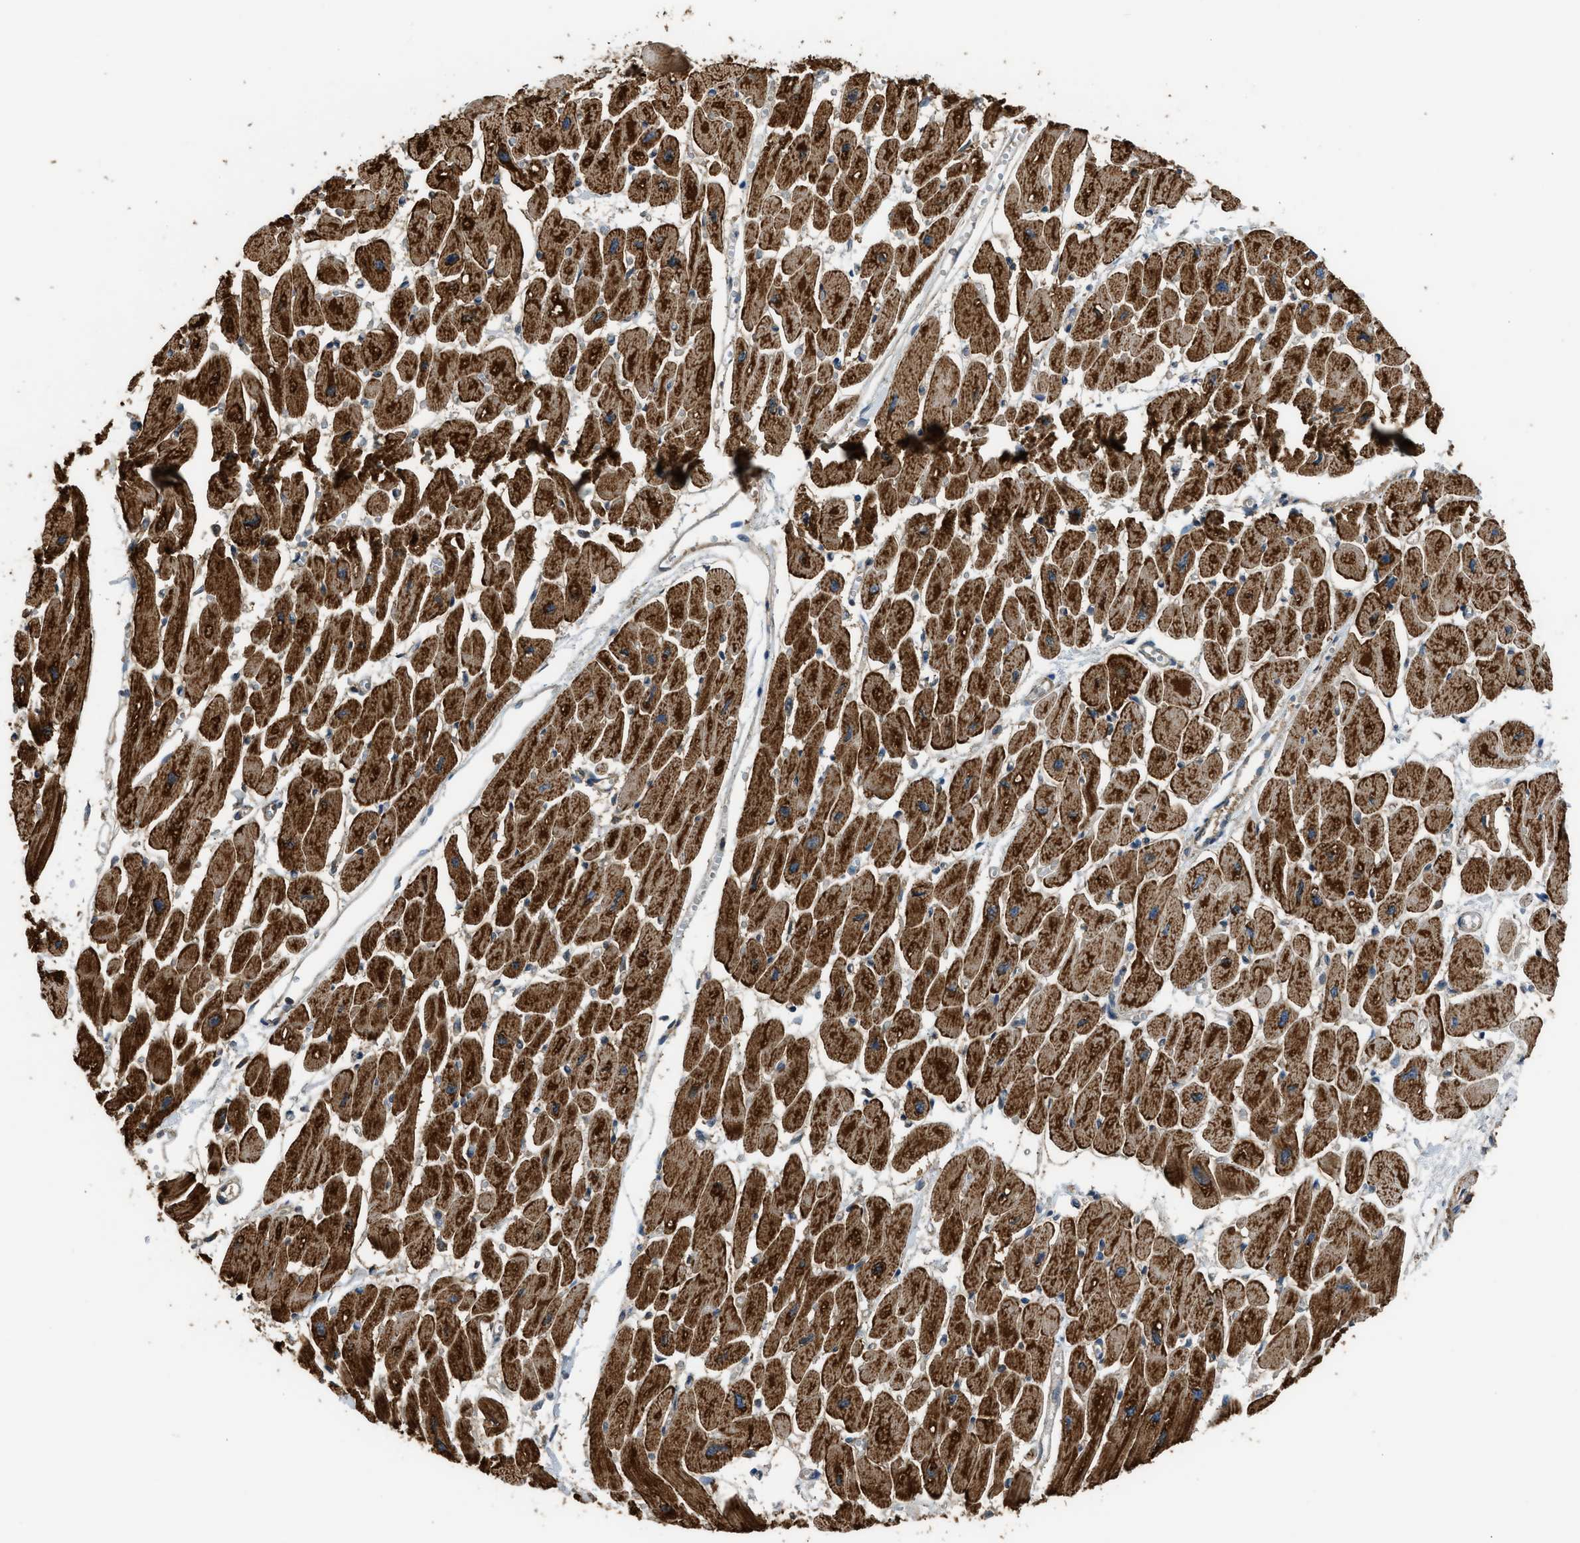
{"staining": {"intensity": "strong", "quantity": ">75%", "location": "cytoplasmic/membranous"}, "tissue": "heart muscle", "cell_type": "Cardiomyocytes", "image_type": "normal", "snomed": [{"axis": "morphology", "description": "Normal tissue, NOS"}, {"axis": "topography", "description": "Heart"}], "caption": "Benign heart muscle was stained to show a protein in brown. There is high levels of strong cytoplasmic/membranous expression in approximately >75% of cardiomyocytes. The staining was performed using DAB (3,3'-diaminobenzidine), with brown indicating positive protein expression. Nuclei are stained blue with hematoxylin.", "gene": "STARD3", "patient": {"sex": "female", "age": 54}}